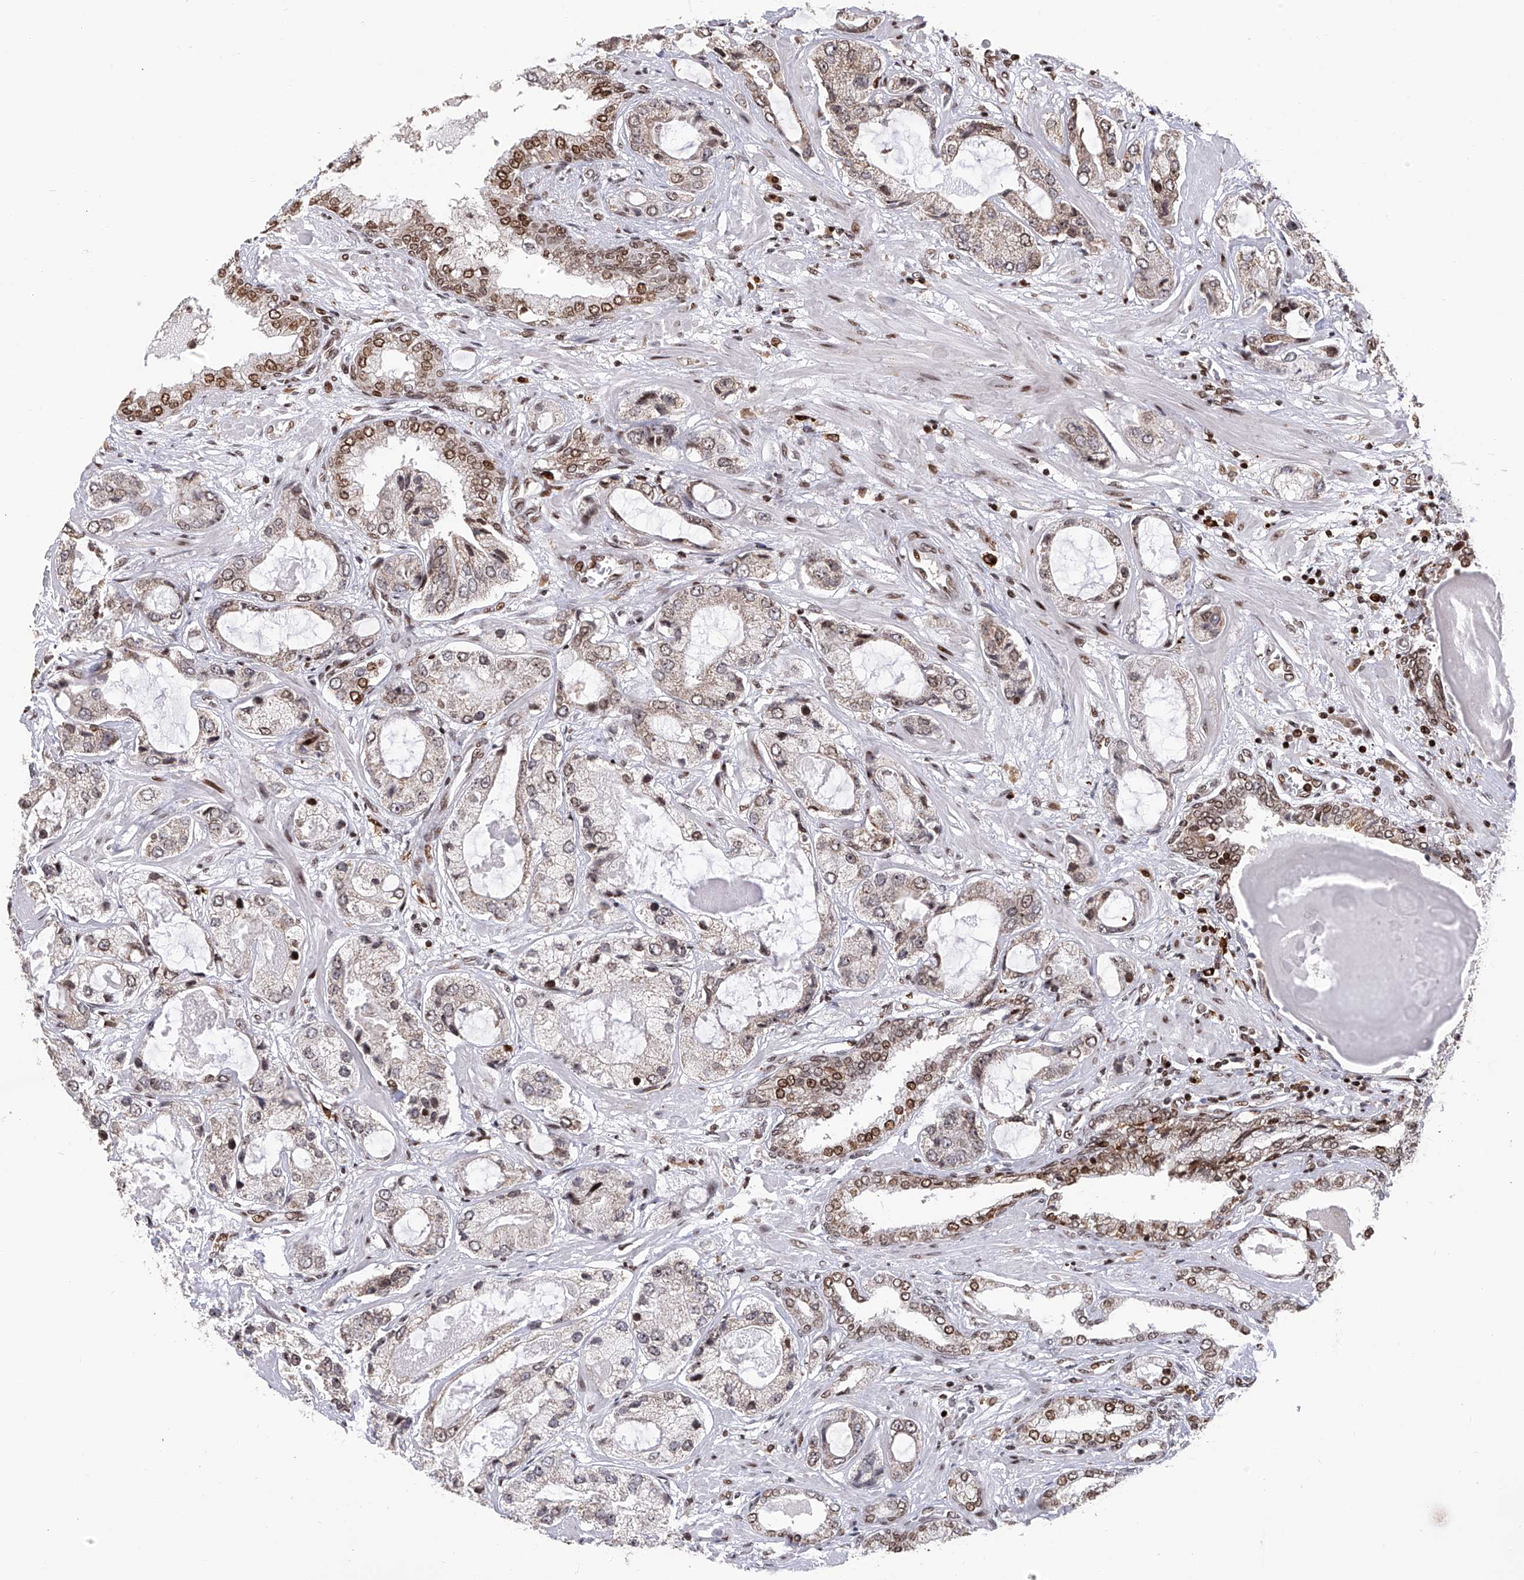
{"staining": {"intensity": "weak", "quantity": "25%-75%", "location": "nuclear"}, "tissue": "prostate cancer", "cell_type": "Tumor cells", "image_type": "cancer", "snomed": [{"axis": "morphology", "description": "Normal tissue, NOS"}, {"axis": "morphology", "description": "Adenocarcinoma, High grade"}, {"axis": "topography", "description": "Prostate"}, {"axis": "topography", "description": "Peripheral nerve tissue"}], "caption": "DAB (3,3'-diaminobenzidine) immunohistochemical staining of high-grade adenocarcinoma (prostate) shows weak nuclear protein staining in approximately 25%-75% of tumor cells.", "gene": "PAK1IP1", "patient": {"sex": "male", "age": 59}}